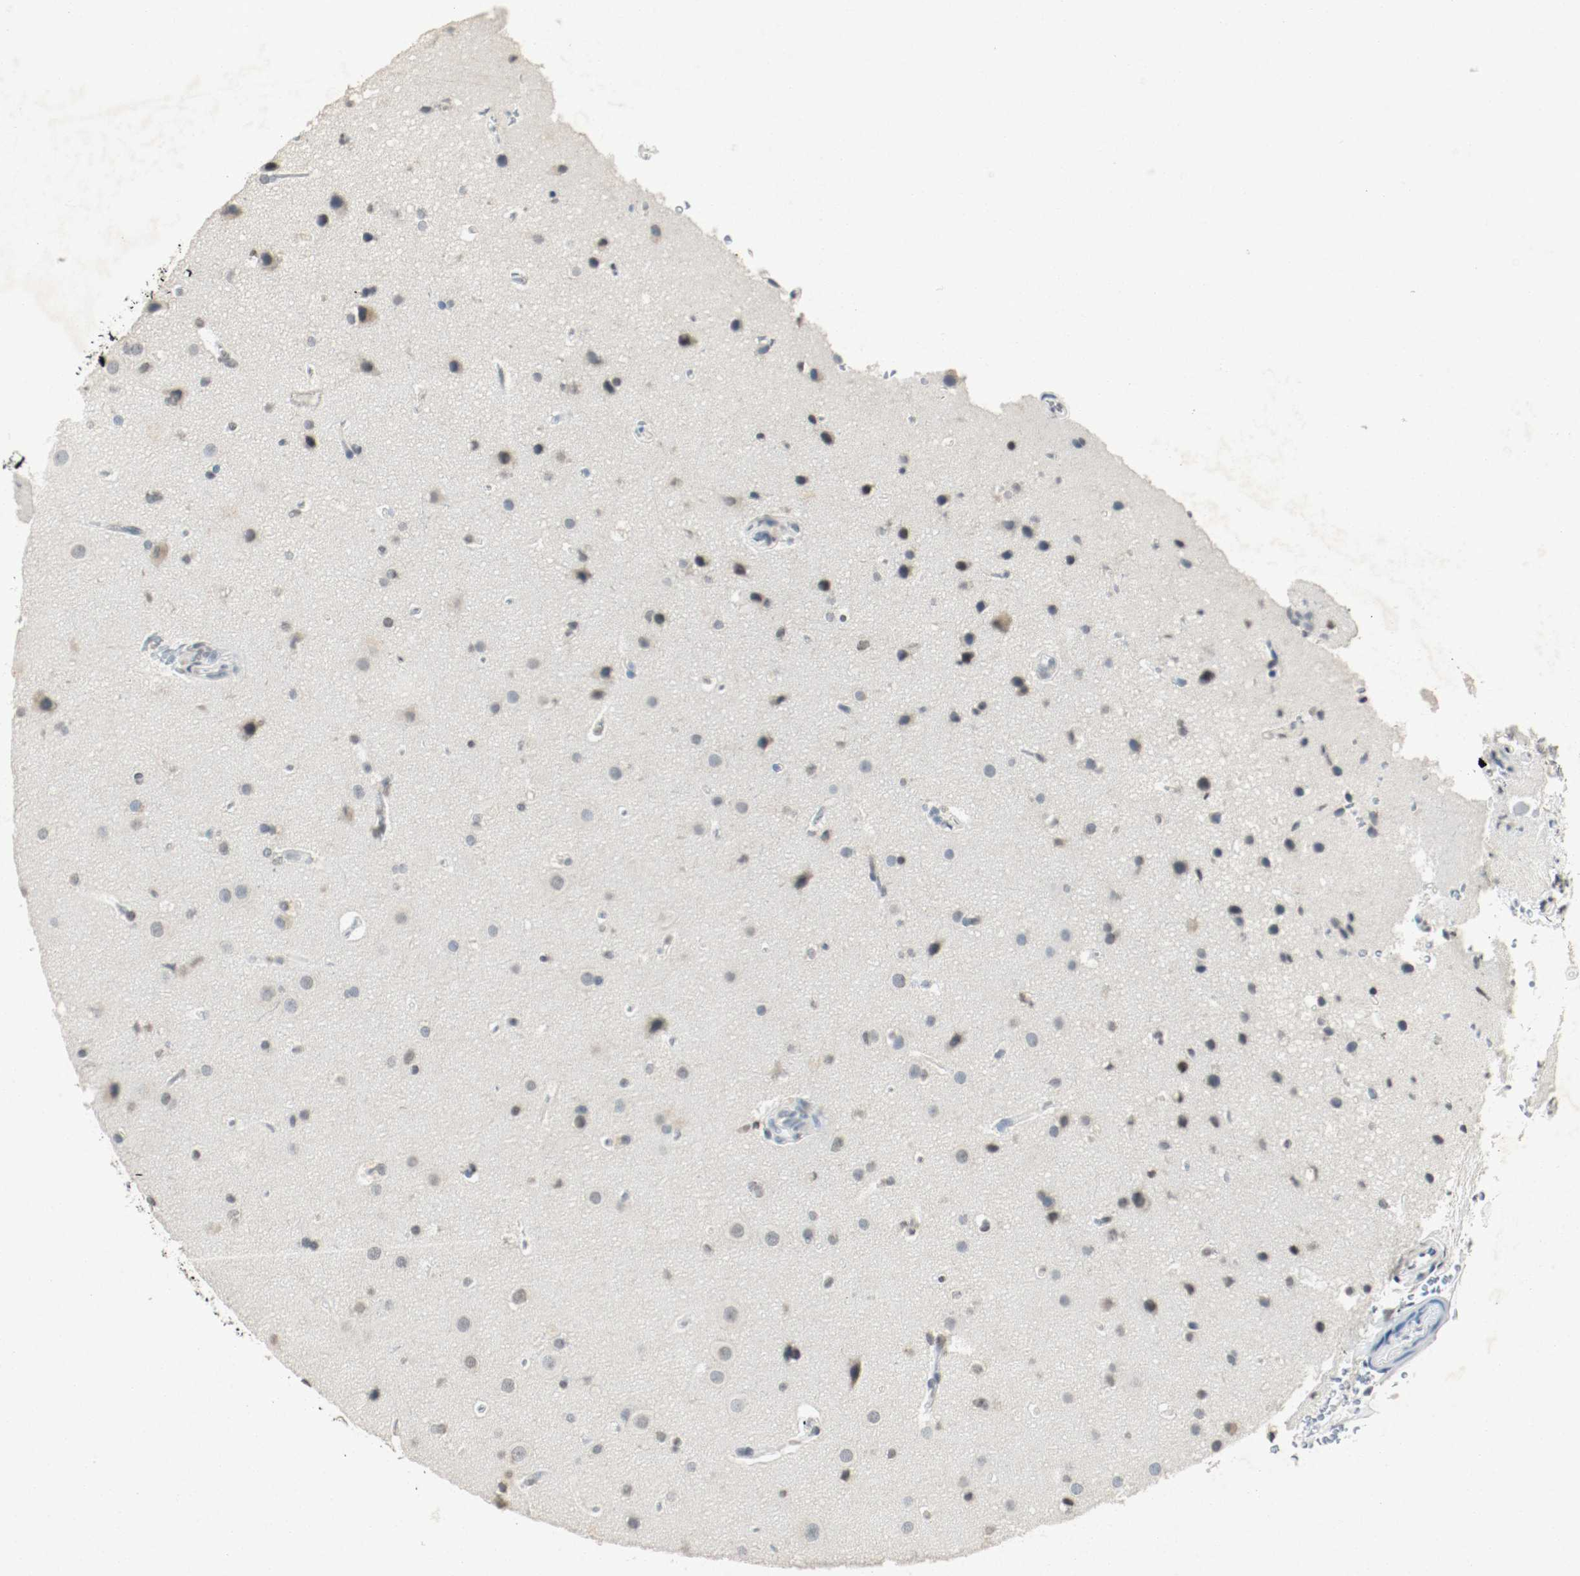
{"staining": {"intensity": "moderate", "quantity": "25%-75%", "location": "nuclear"}, "tissue": "glioma", "cell_type": "Tumor cells", "image_type": "cancer", "snomed": [{"axis": "morphology", "description": "Glioma, malignant, Low grade"}, {"axis": "topography", "description": "Cerebral cortex"}], "caption": "This is an image of immunohistochemistry (IHC) staining of malignant glioma (low-grade), which shows moderate expression in the nuclear of tumor cells.", "gene": "DNMT1", "patient": {"sex": "female", "age": 47}}